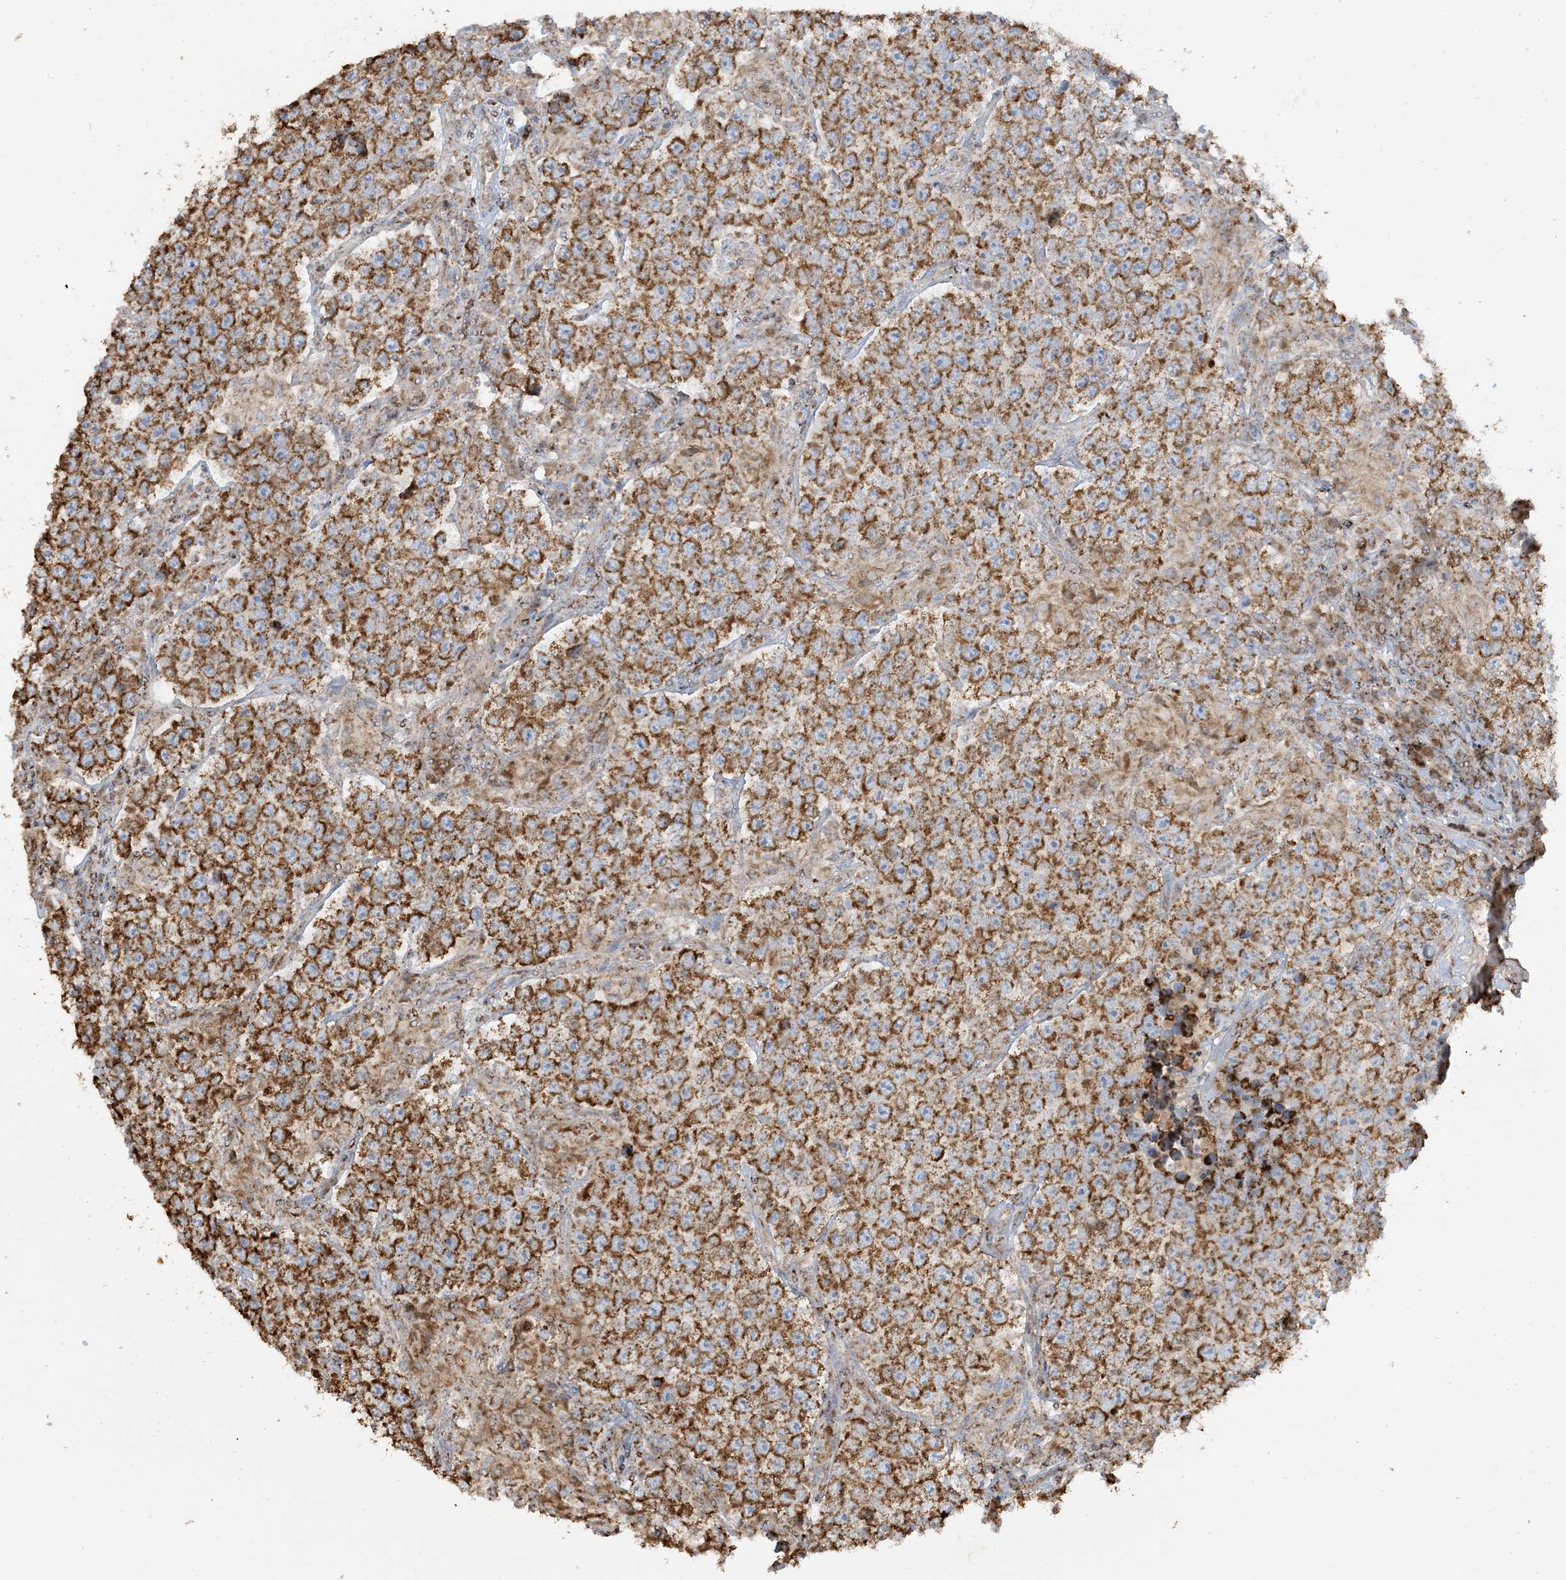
{"staining": {"intensity": "moderate", "quantity": ">75%", "location": "cytoplasmic/membranous"}, "tissue": "testis cancer", "cell_type": "Tumor cells", "image_type": "cancer", "snomed": [{"axis": "morphology", "description": "Normal tissue, NOS"}, {"axis": "morphology", "description": "Urothelial carcinoma, High grade"}, {"axis": "morphology", "description": "Seminoma, NOS"}, {"axis": "morphology", "description": "Carcinoma, Embryonal, NOS"}, {"axis": "topography", "description": "Urinary bladder"}, {"axis": "topography", "description": "Testis"}], "caption": "DAB (3,3'-diaminobenzidine) immunohistochemical staining of human seminoma (testis) demonstrates moderate cytoplasmic/membranous protein positivity in about >75% of tumor cells.", "gene": "AGA", "patient": {"sex": "male", "age": 41}}